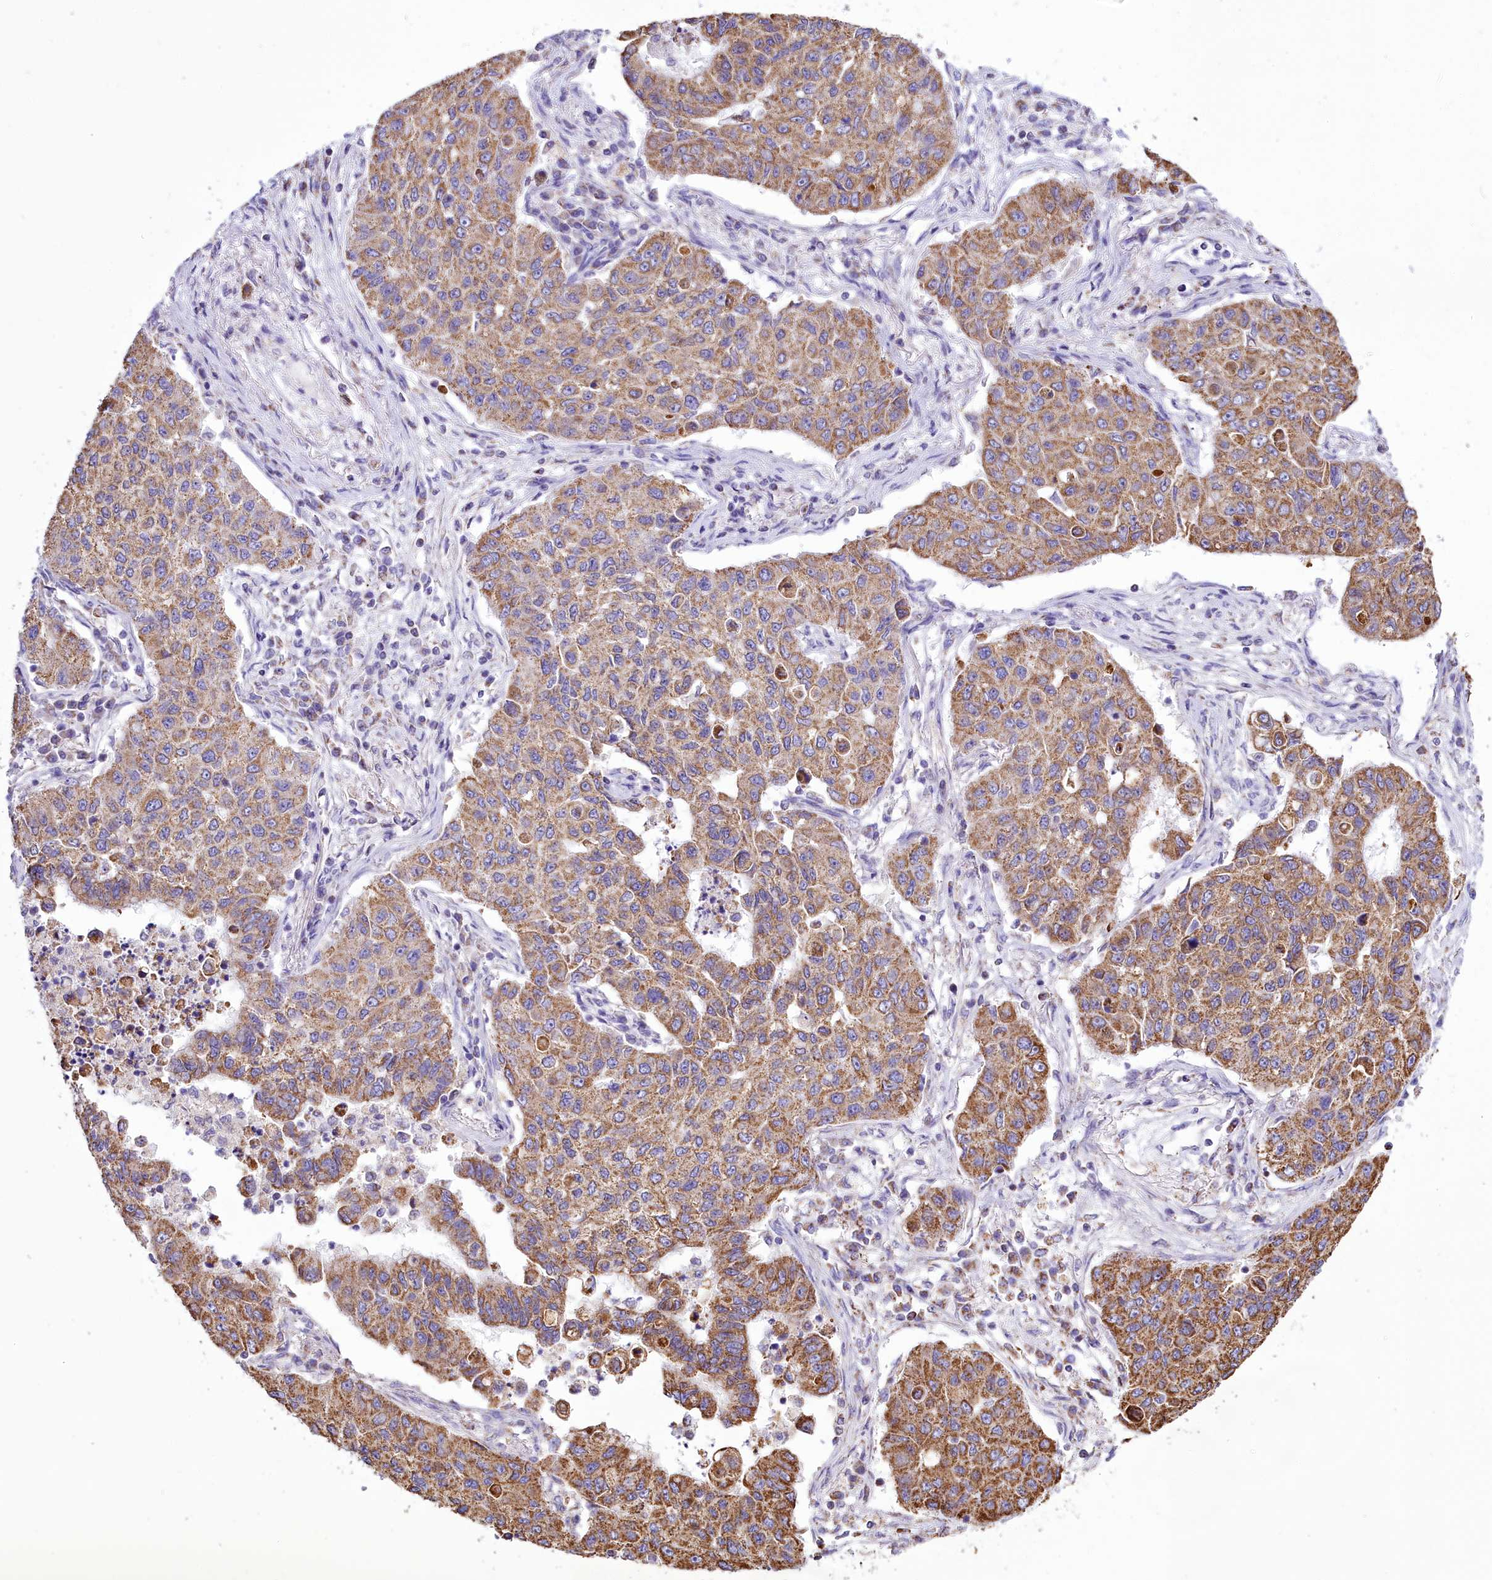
{"staining": {"intensity": "moderate", "quantity": ">75%", "location": "cytoplasmic/membranous"}, "tissue": "lung cancer", "cell_type": "Tumor cells", "image_type": "cancer", "snomed": [{"axis": "morphology", "description": "Squamous cell carcinoma, NOS"}, {"axis": "topography", "description": "Lung"}], "caption": "Lung cancer tissue shows moderate cytoplasmic/membranous positivity in approximately >75% of tumor cells", "gene": "WDFY3", "patient": {"sex": "male", "age": 74}}